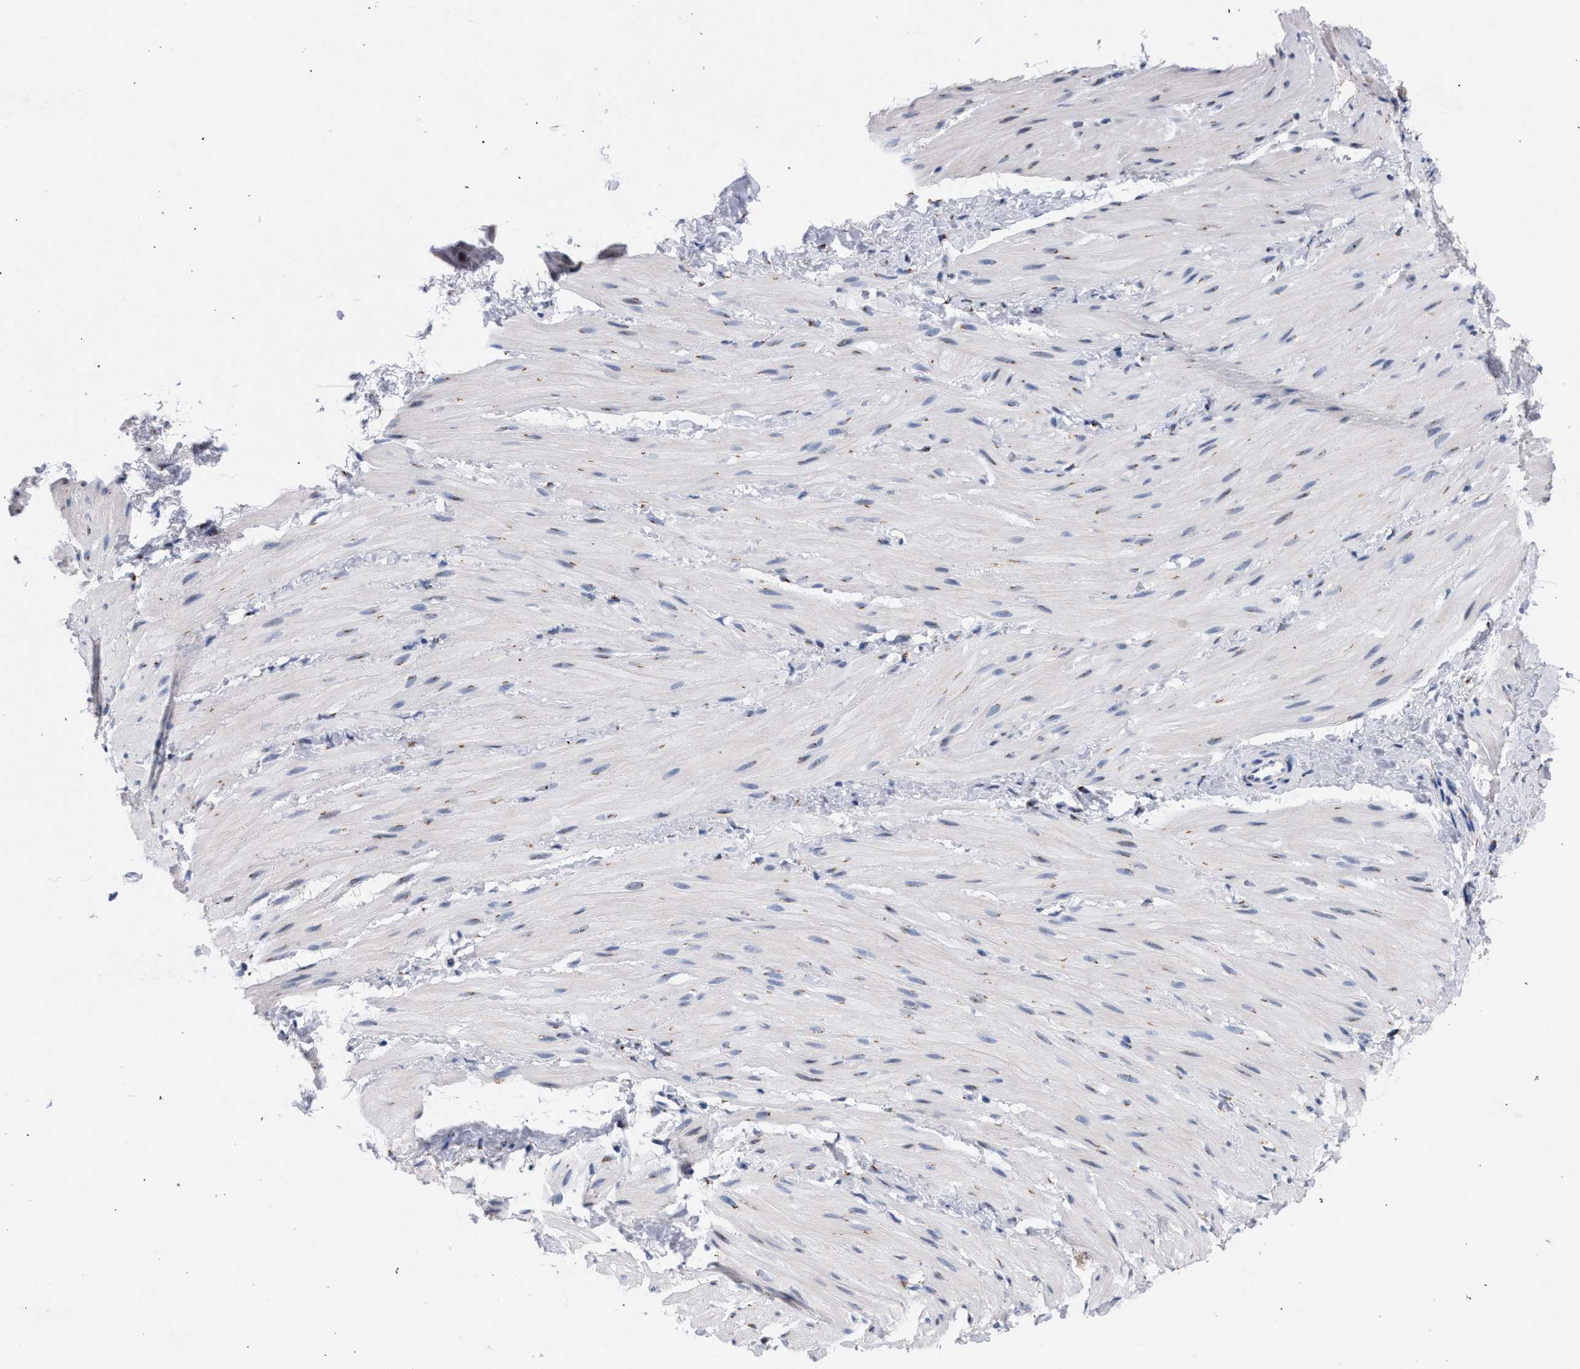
{"staining": {"intensity": "weak", "quantity": "<25%", "location": "cytoplasmic/membranous"}, "tissue": "smooth muscle", "cell_type": "Smooth muscle cells", "image_type": "normal", "snomed": [{"axis": "morphology", "description": "Normal tissue, NOS"}, {"axis": "topography", "description": "Smooth muscle"}], "caption": "IHC micrograph of benign smooth muscle stained for a protein (brown), which exhibits no positivity in smooth muscle cells.", "gene": "GOLGA2", "patient": {"sex": "male", "age": 16}}